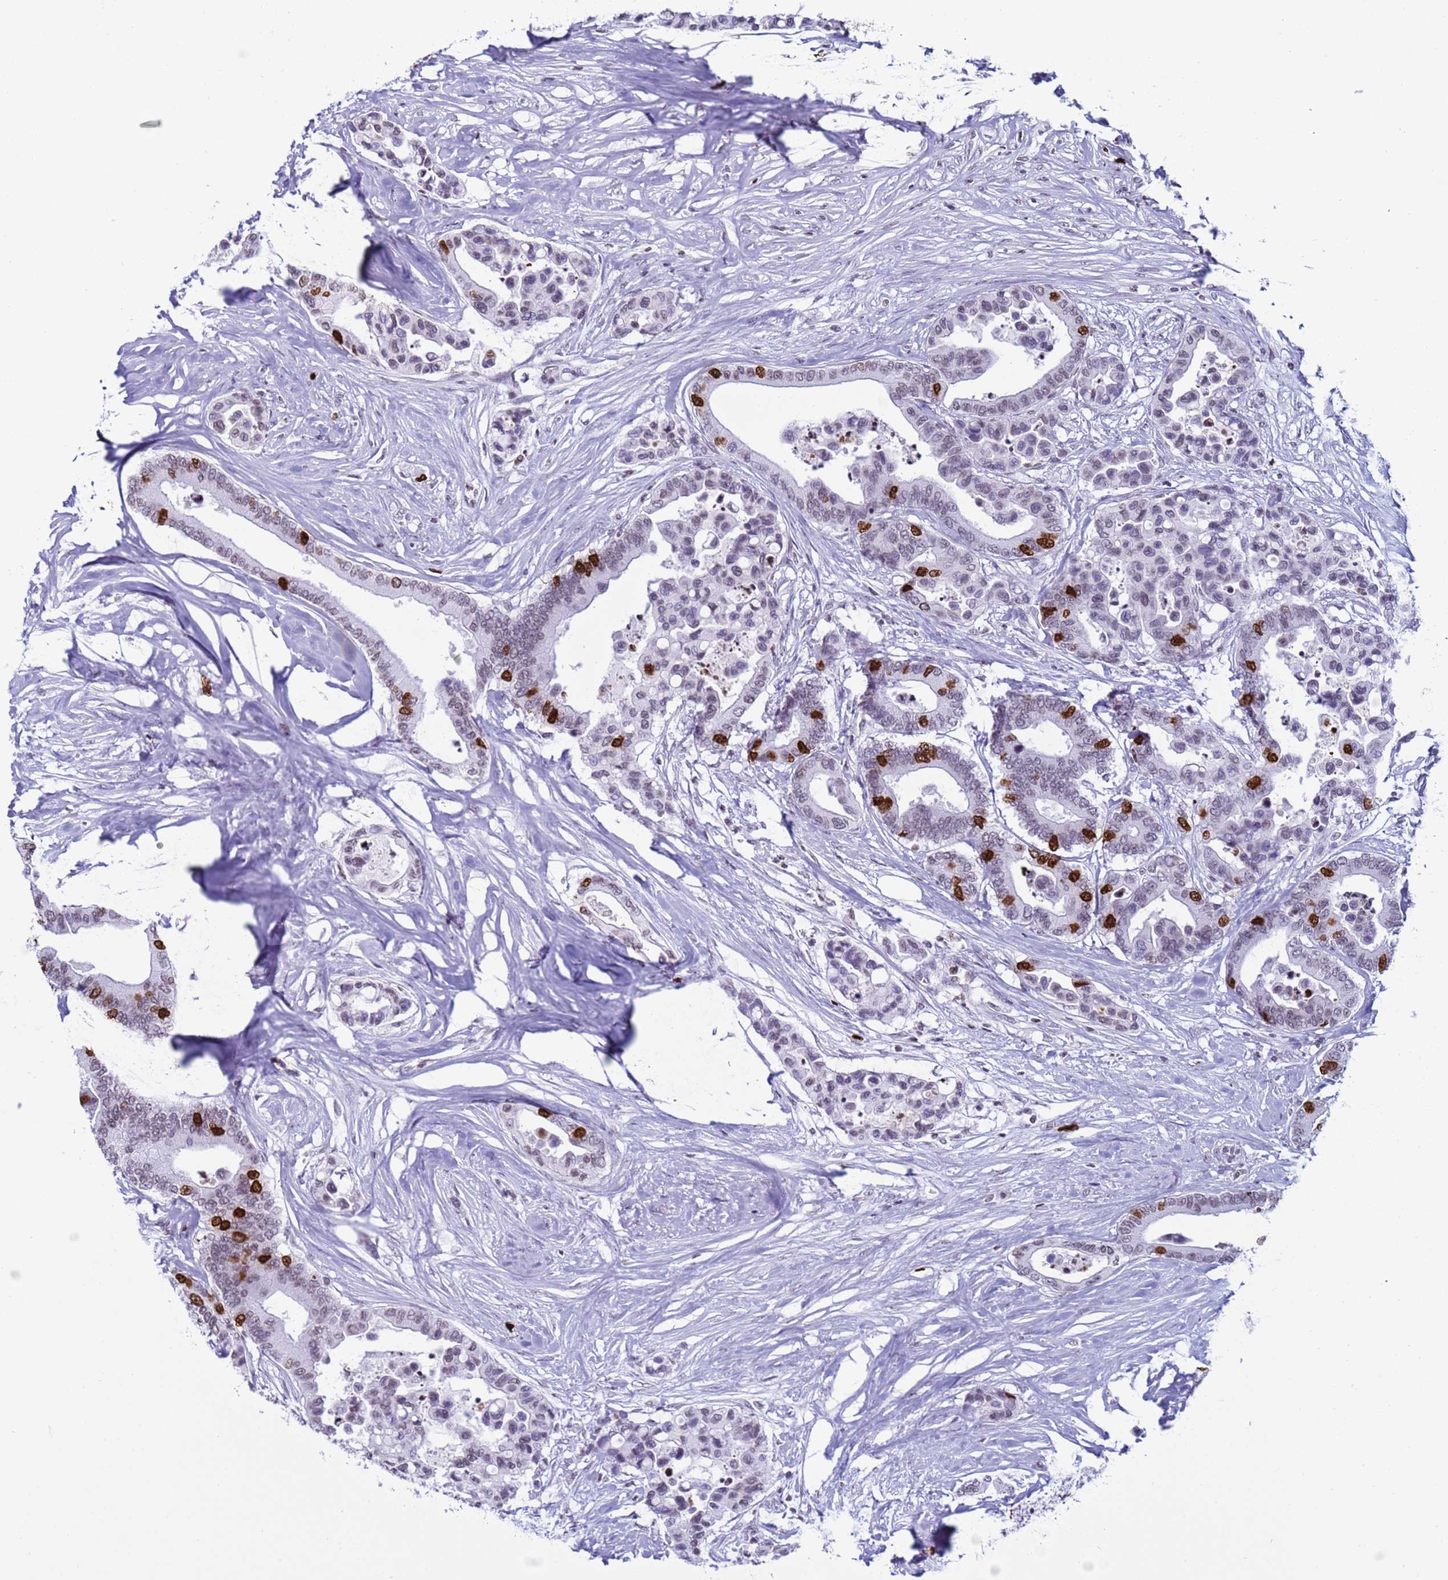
{"staining": {"intensity": "strong", "quantity": "<25%", "location": "nuclear"}, "tissue": "colorectal cancer", "cell_type": "Tumor cells", "image_type": "cancer", "snomed": [{"axis": "morphology", "description": "Adenocarcinoma, NOS"}, {"axis": "topography", "description": "Colon"}], "caption": "A histopathology image showing strong nuclear staining in about <25% of tumor cells in colorectal adenocarcinoma, as visualized by brown immunohistochemical staining.", "gene": "H4C8", "patient": {"sex": "male", "age": 82}}